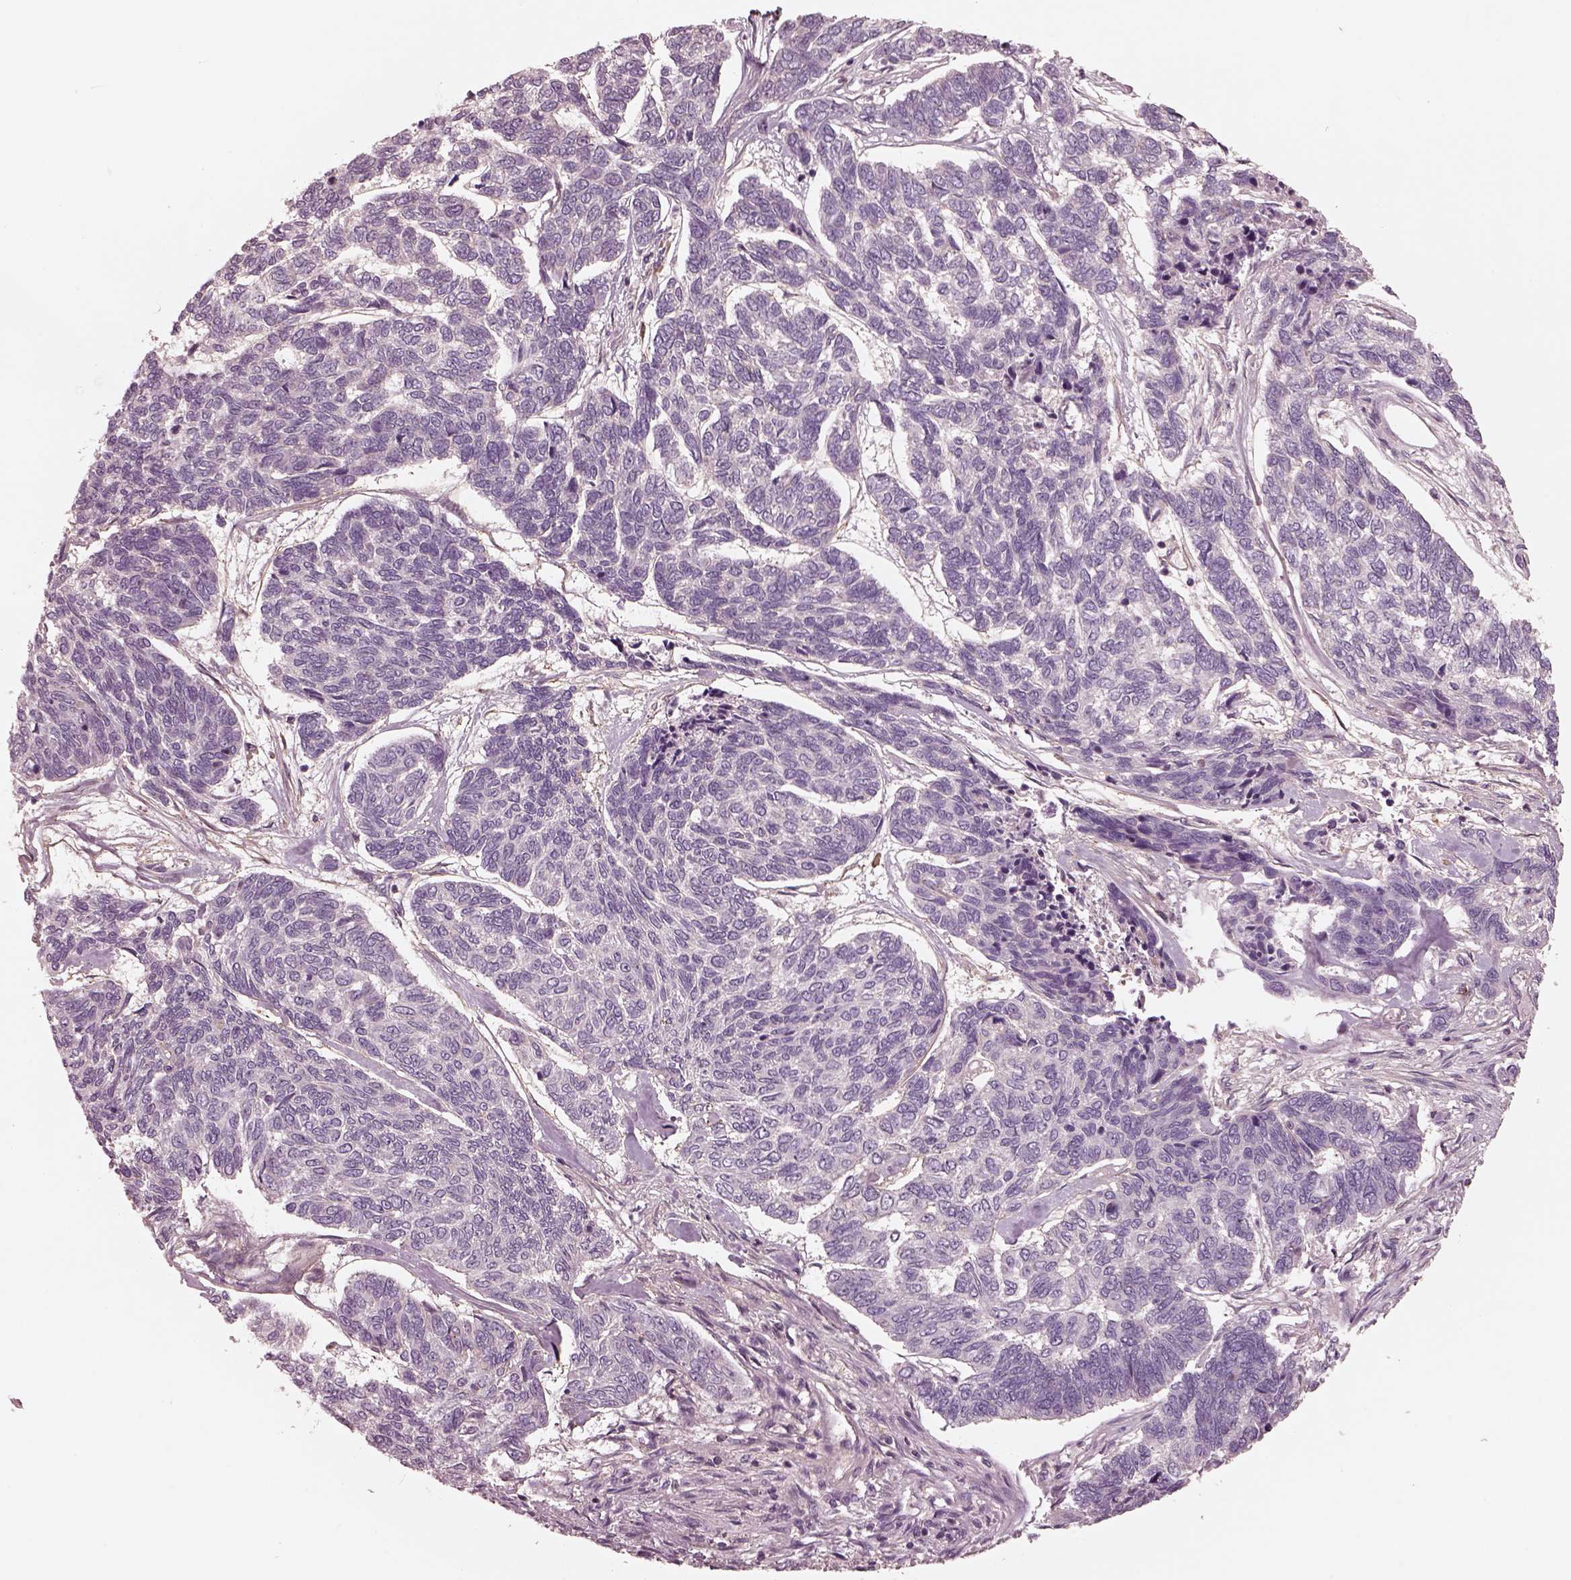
{"staining": {"intensity": "negative", "quantity": "none", "location": "none"}, "tissue": "skin cancer", "cell_type": "Tumor cells", "image_type": "cancer", "snomed": [{"axis": "morphology", "description": "Basal cell carcinoma"}, {"axis": "topography", "description": "Skin"}], "caption": "DAB (3,3'-diaminobenzidine) immunohistochemical staining of human skin basal cell carcinoma exhibits no significant expression in tumor cells. Nuclei are stained in blue.", "gene": "SDCBP2", "patient": {"sex": "female", "age": 65}}